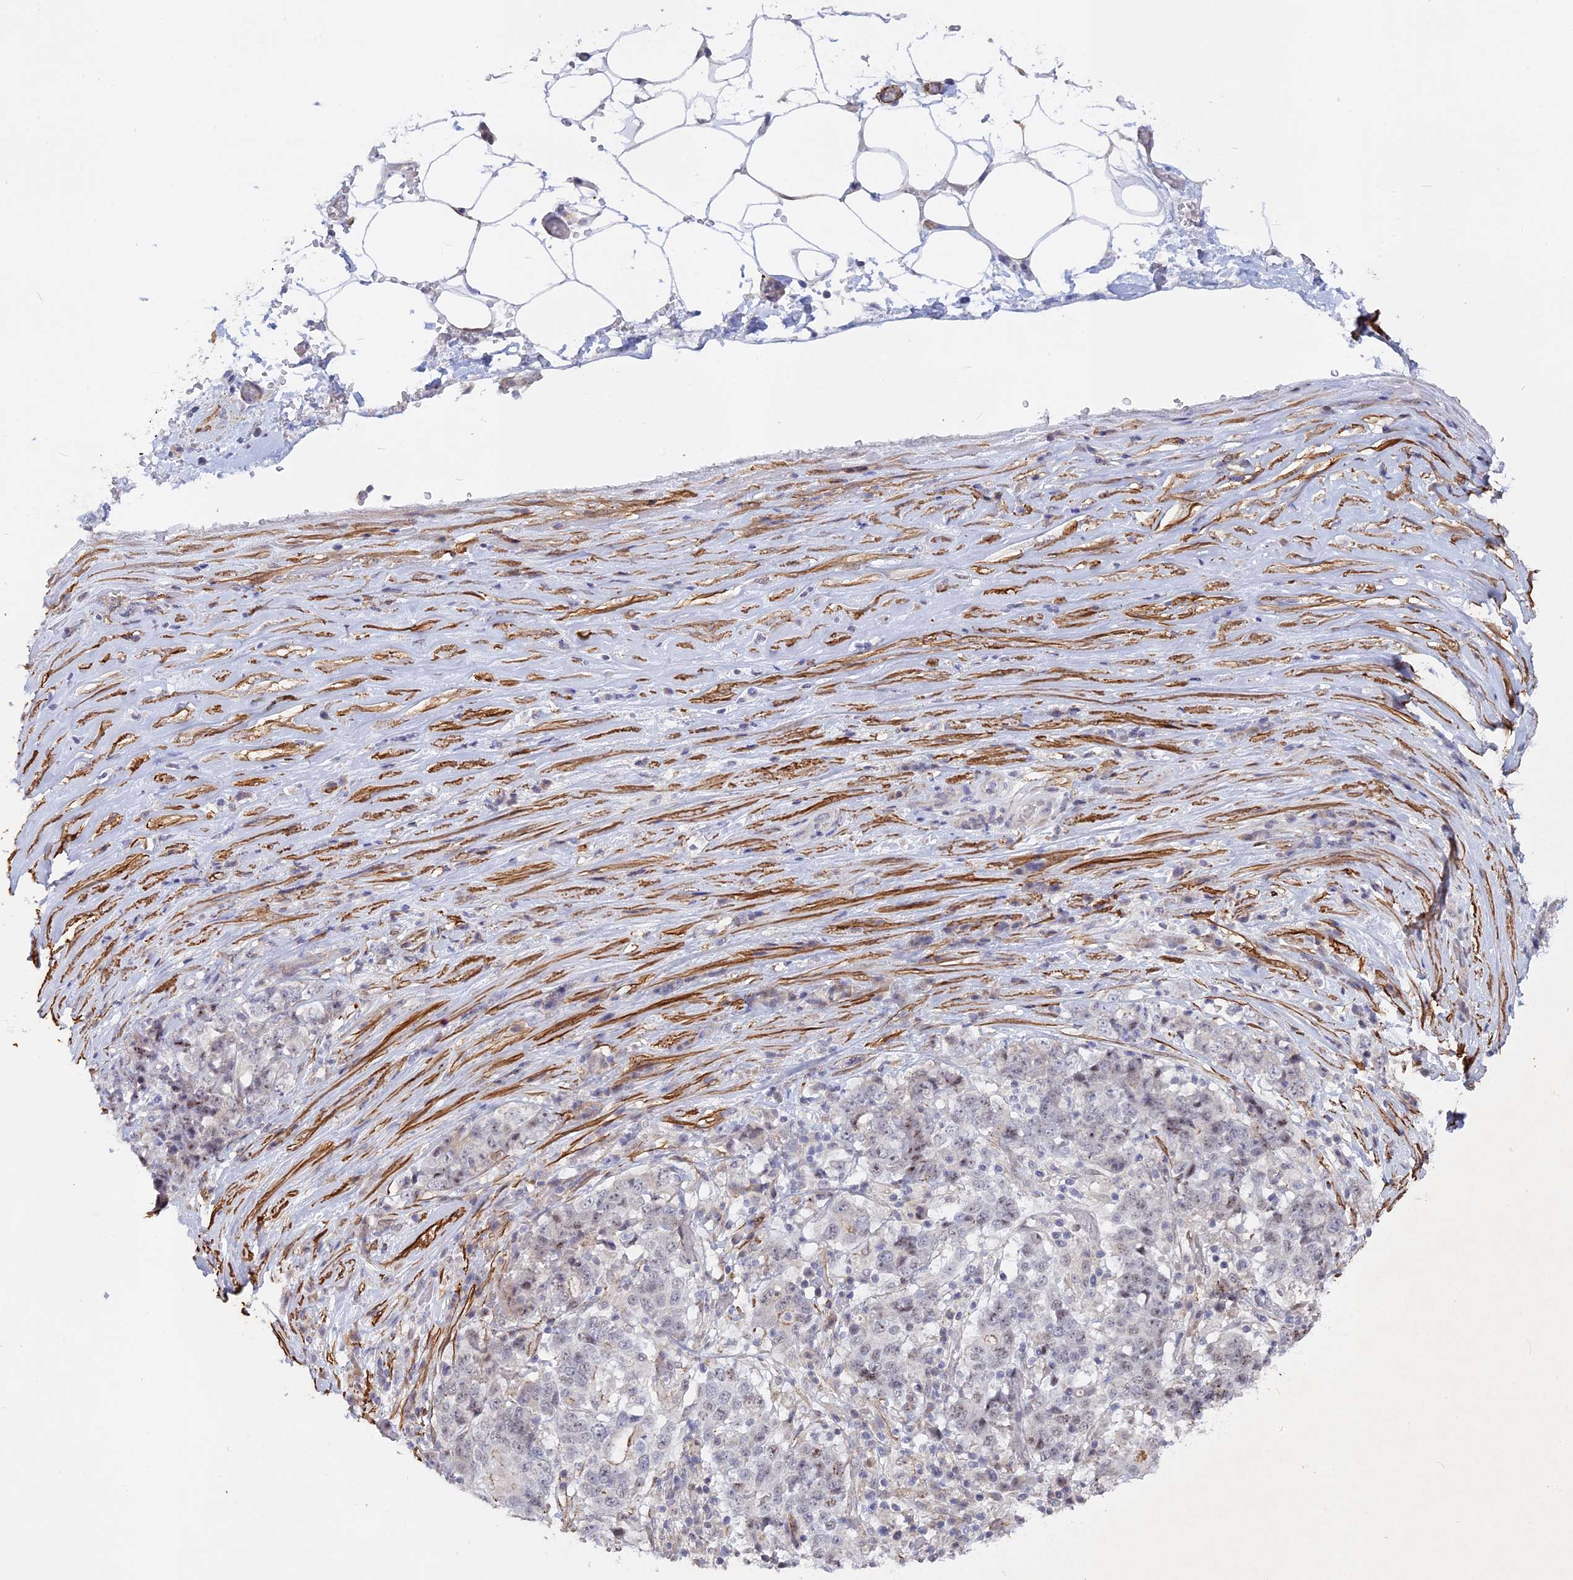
{"staining": {"intensity": "negative", "quantity": "none", "location": "none"}, "tissue": "stomach cancer", "cell_type": "Tumor cells", "image_type": "cancer", "snomed": [{"axis": "morphology", "description": "Adenocarcinoma, NOS"}, {"axis": "topography", "description": "Stomach"}], "caption": "IHC photomicrograph of human stomach cancer stained for a protein (brown), which demonstrates no positivity in tumor cells.", "gene": "CCDC154", "patient": {"sex": "male", "age": 59}}